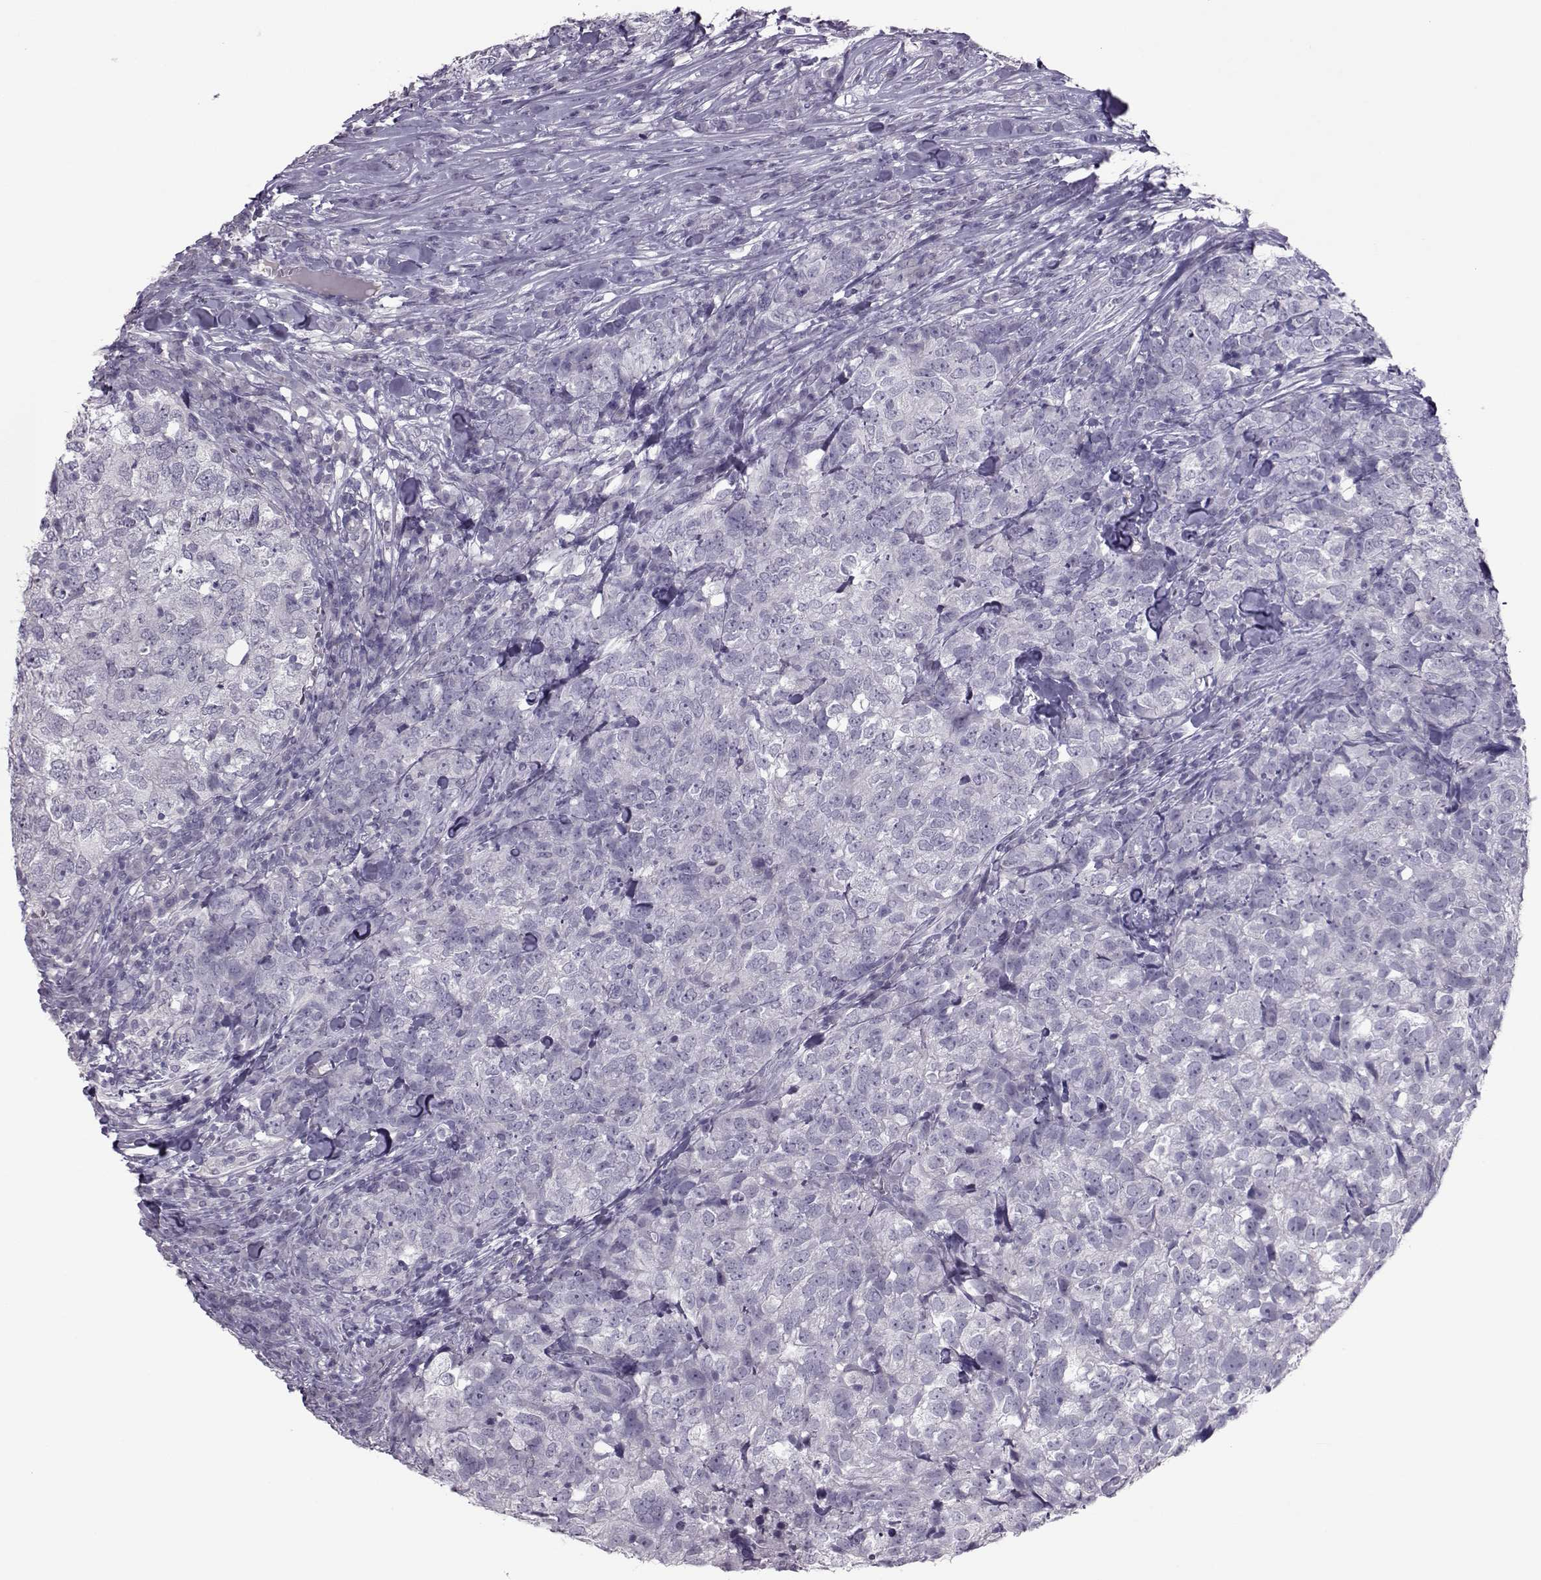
{"staining": {"intensity": "negative", "quantity": "none", "location": "none"}, "tissue": "breast cancer", "cell_type": "Tumor cells", "image_type": "cancer", "snomed": [{"axis": "morphology", "description": "Duct carcinoma"}, {"axis": "topography", "description": "Breast"}], "caption": "Tumor cells show no significant staining in breast cancer.", "gene": "ASRGL1", "patient": {"sex": "female", "age": 30}}